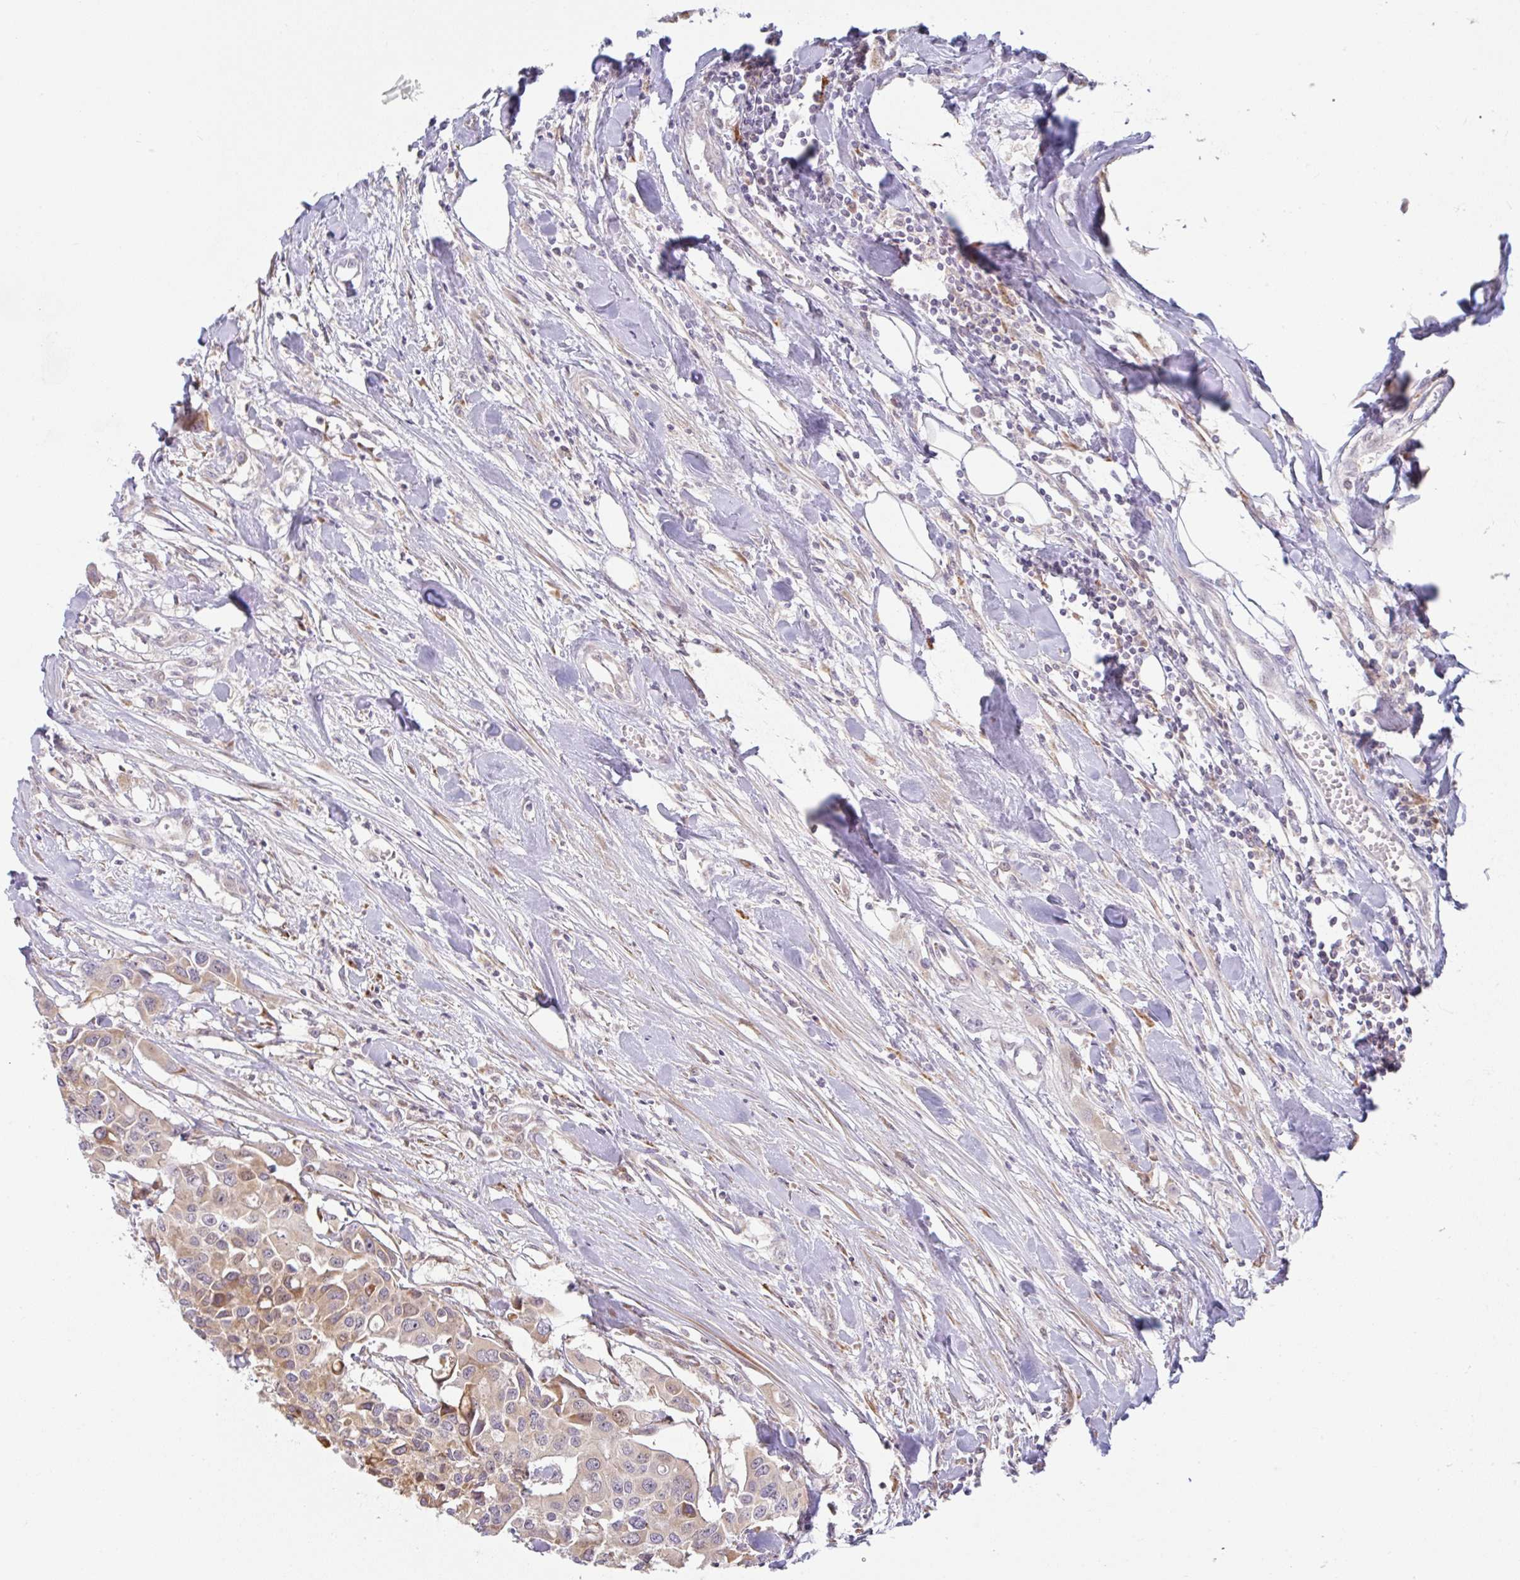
{"staining": {"intensity": "moderate", "quantity": "<25%", "location": "cytoplasmic/membranous"}, "tissue": "colorectal cancer", "cell_type": "Tumor cells", "image_type": "cancer", "snomed": [{"axis": "morphology", "description": "Adenocarcinoma, NOS"}, {"axis": "topography", "description": "Colon"}], "caption": "IHC staining of colorectal cancer, which displays low levels of moderate cytoplasmic/membranous staining in approximately <25% of tumor cells indicating moderate cytoplasmic/membranous protein expression. The staining was performed using DAB (3,3'-diaminobenzidine) (brown) for protein detection and nuclei were counterstained in hematoxylin (blue).", "gene": "MOB1A", "patient": {"sex": "male", "age": 77}}